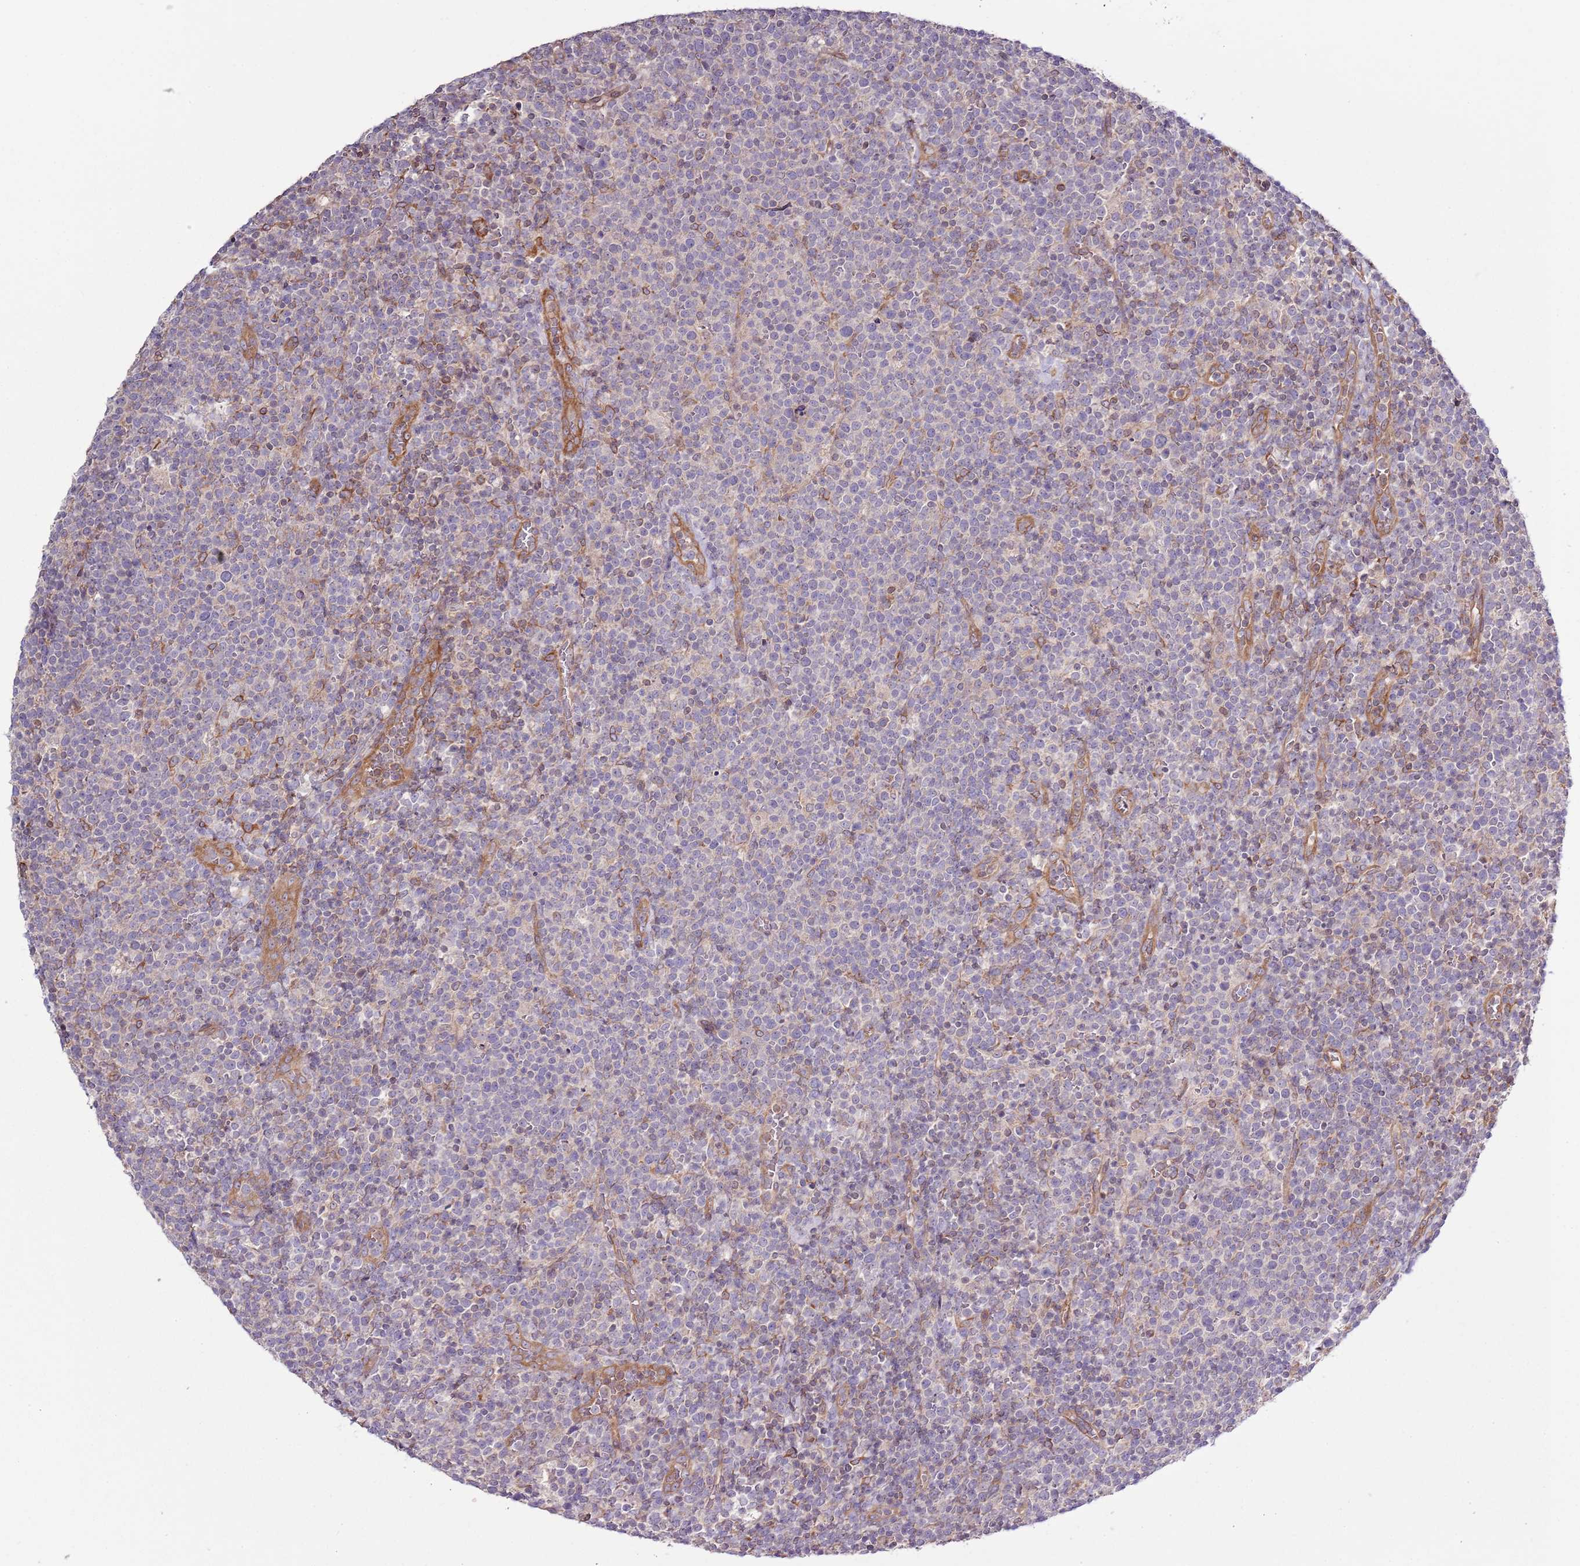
{"staining": {"intensity": "negative", "quantity": "none", "location": "none"}, "tissue": "lymphoma", "cell_type": "Tumor cells", "image_type": "cancer", "snomed": [{"axis": "morphology", "description": "Malignant lymphoma, non-Hodgkin's type, High grade"}, {"axis": "topography", "description": "Lymph node"}], "caption": "DAB immunohistochemical staining of human lymphoma demonstrates no significant positivity in tumor cells.", "gene": "LPIN2", "patient": {"sex": "male", "age": 61}}